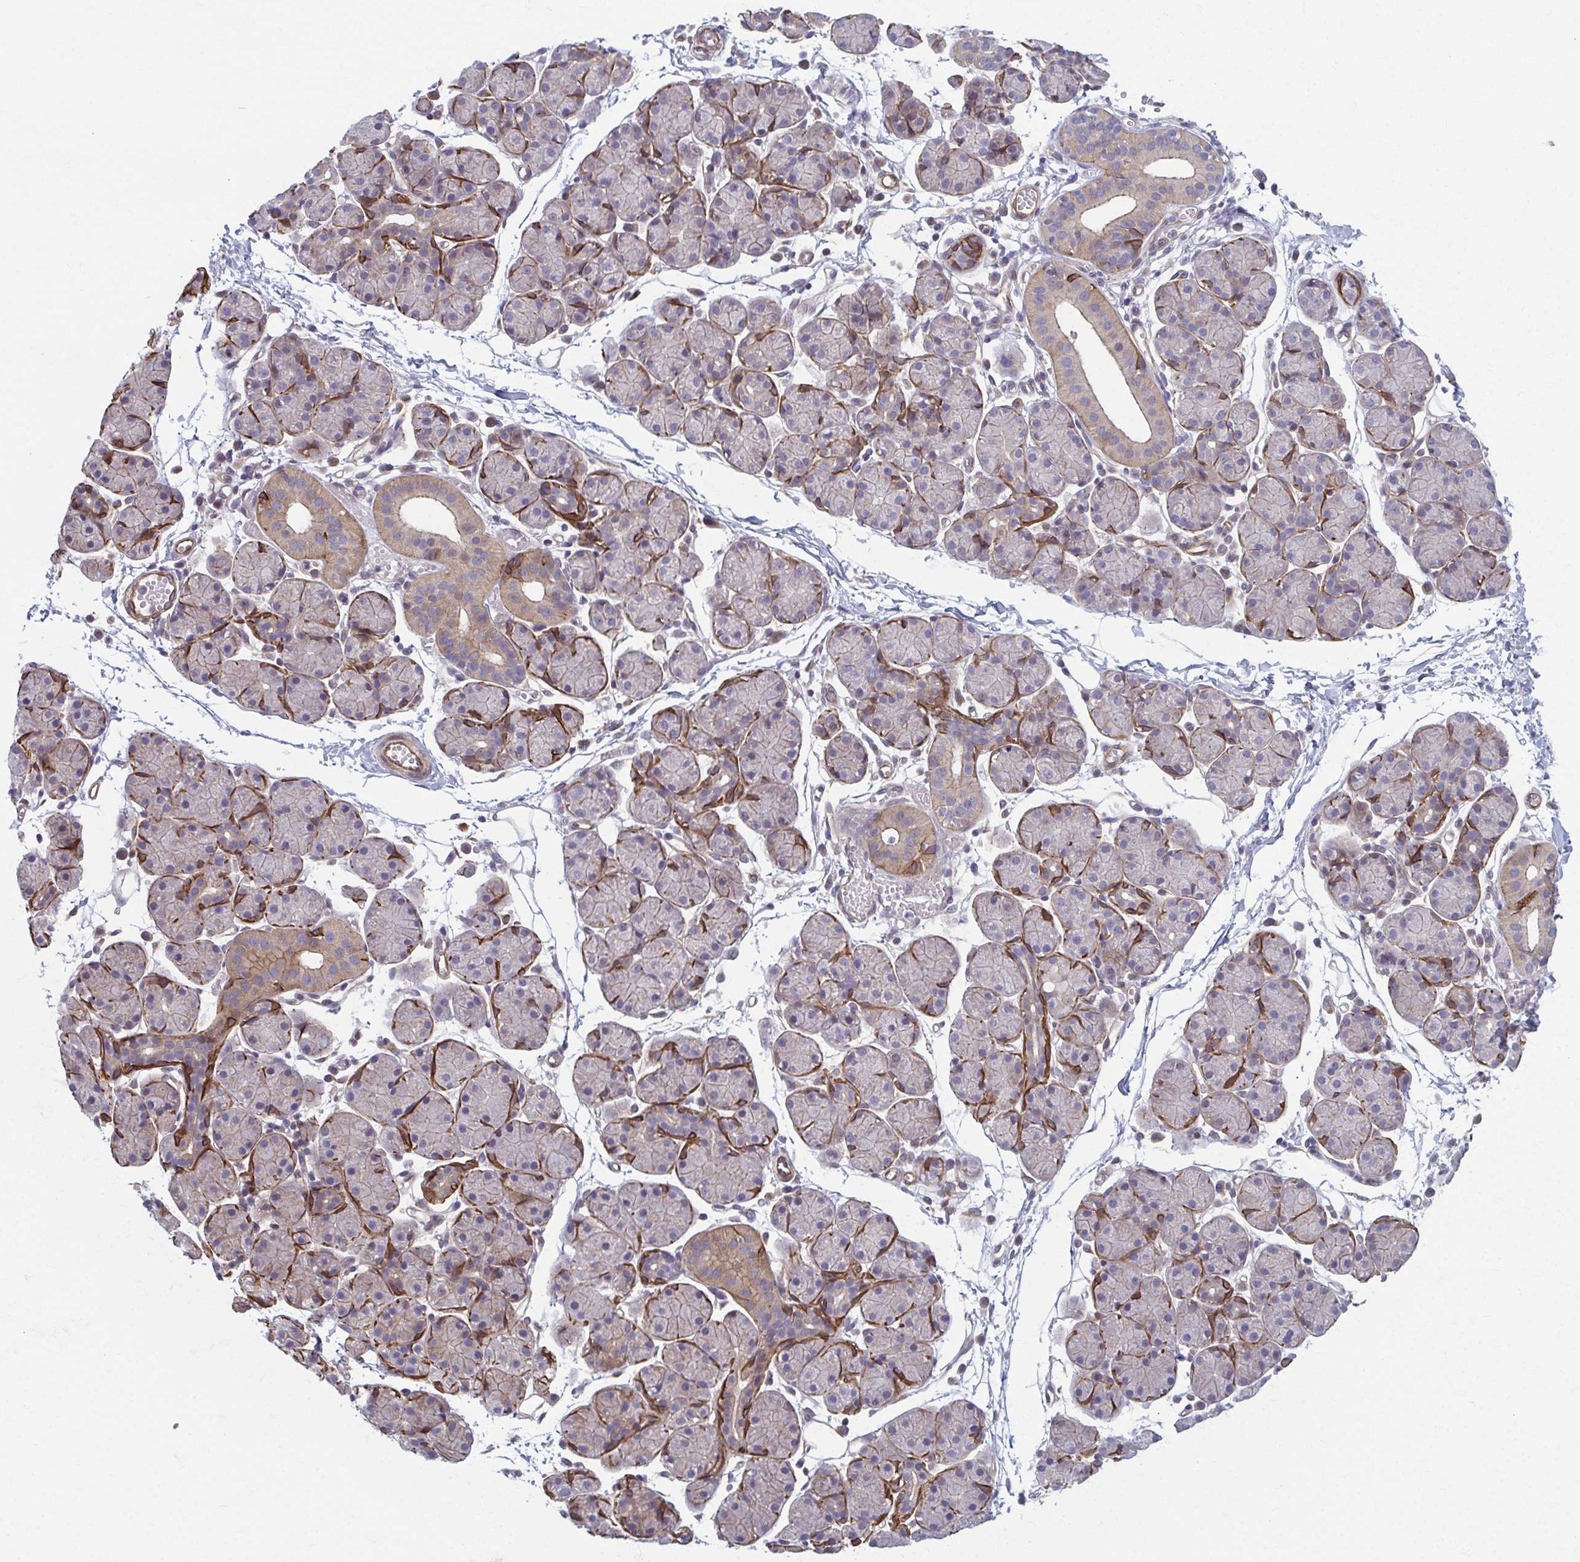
{"staining": {"intensity": "weak", "quantity": "<25%", "location": "cytoplasmic/membranous"}, "tissue": "salivary gland", "cell_type": "Glandular cells", "image_type": "normal", "snomed": [{"axis": "morphology", "description": "Normal tissue, NOS"}, {"axis": "morphology", "description": "Inflammation, NOS"}, {"axis": "topography", "description": "Lymph node"}, {"axis": "topography", "description": "Salivary gland"}], "caption": "Unremarkable salivary gland was stained to show a protein in brown. There is no significant expression in glandular cells. (DAB (3,3'-diaminobenzidine) IHC with hematoxylin counter stain).", "gene": "EID2B", "patient": {"sex": "male", "age": 3}}